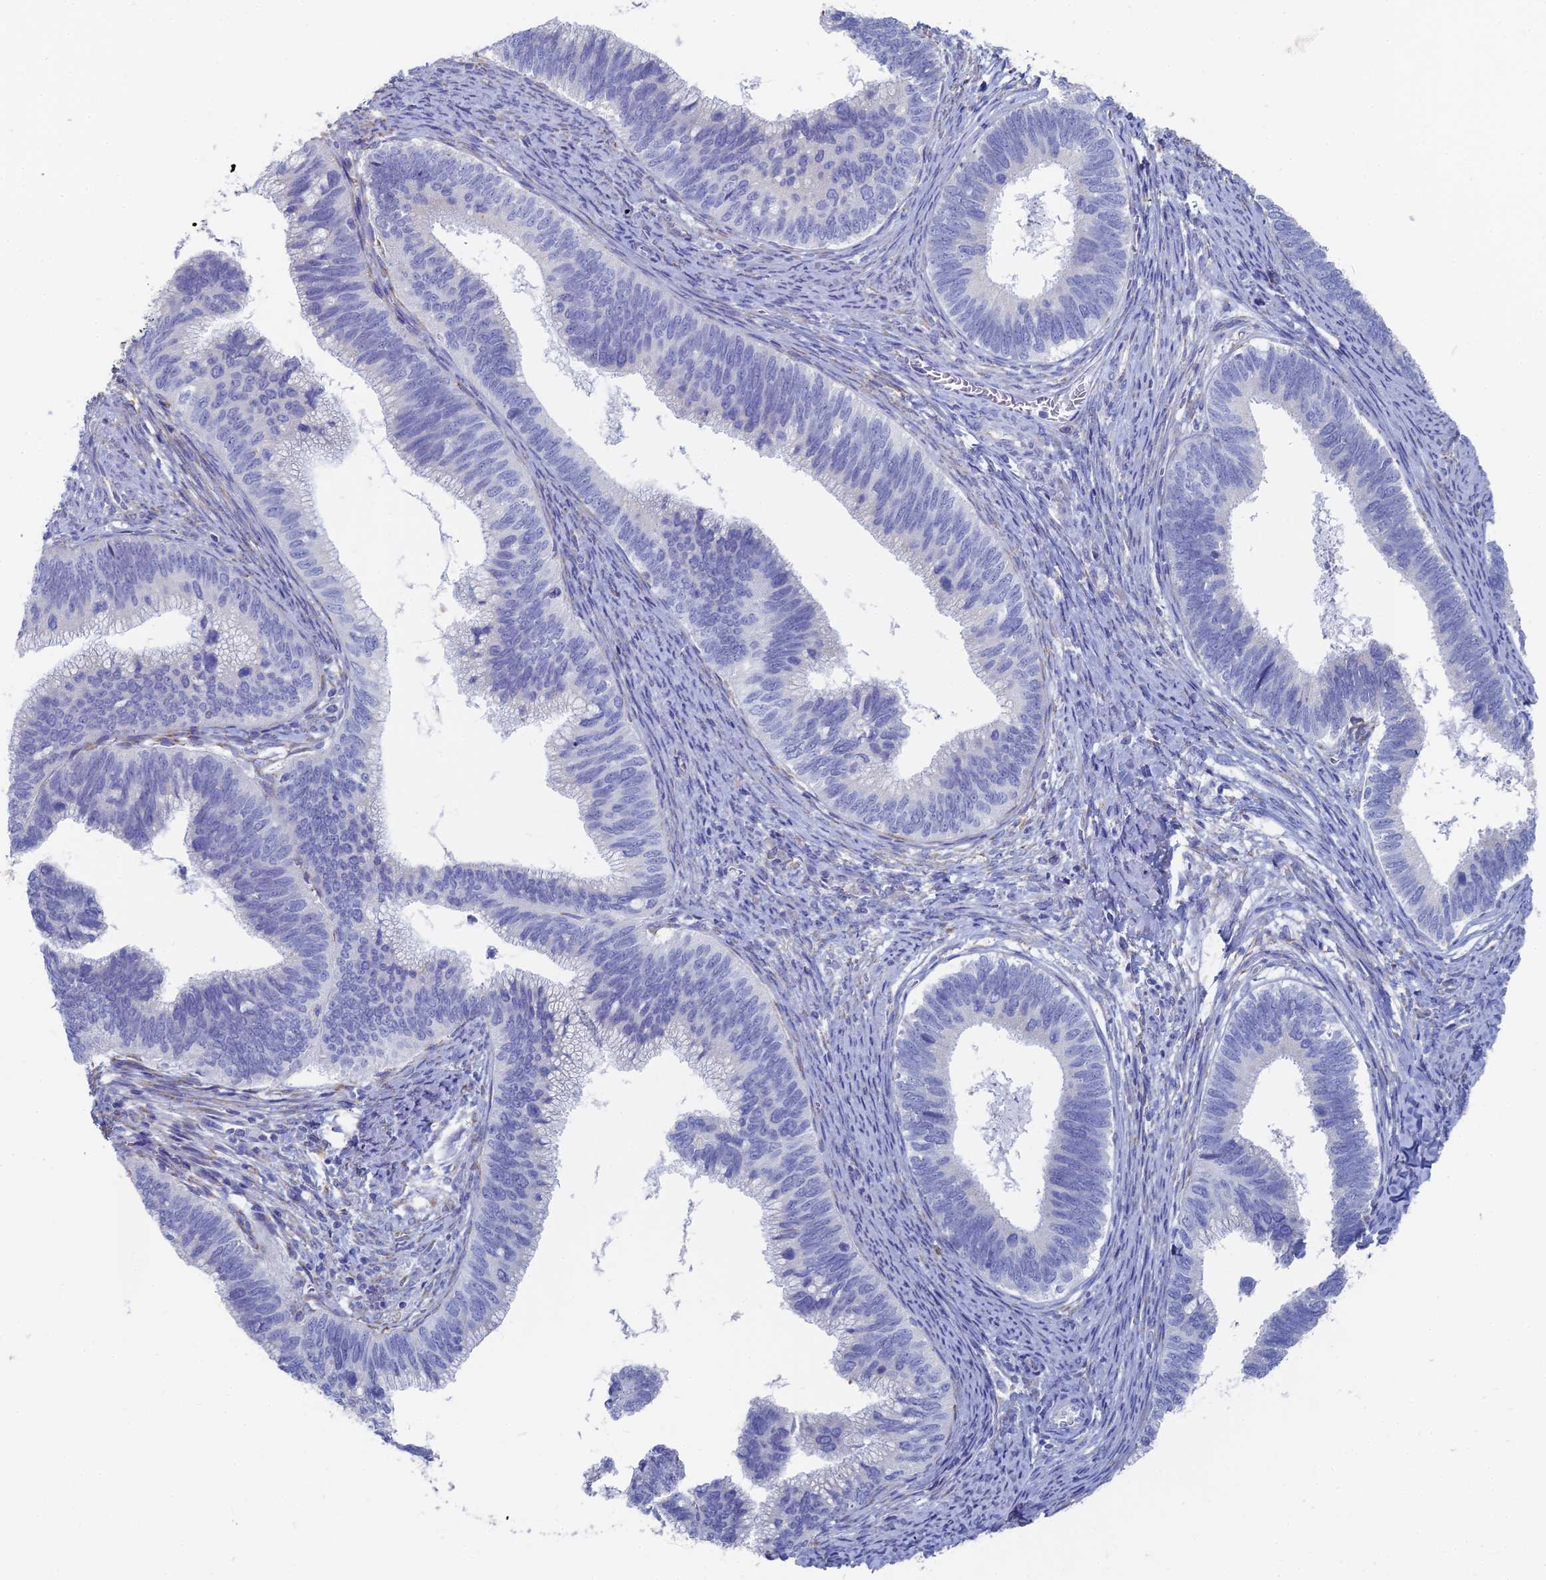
{"staining": {"intensity": "negative", "quantity": "none", "location": "none"}, "tissue": "cervical cancer", "cell_type": "Tumor cells", "image_type": "cancer", "snomed": [{"axis": "morphology", "description": "Adenocarcinoma, NOS"}, {"axis": "topography", "description": "Cervix"}], "caption": "This is an immunohistochemistry histopathology image of human cervical cancer. There is no staining in tumor cells.", "gene": "TNNT3", "patient": {"sex": "female", "age": 42}}